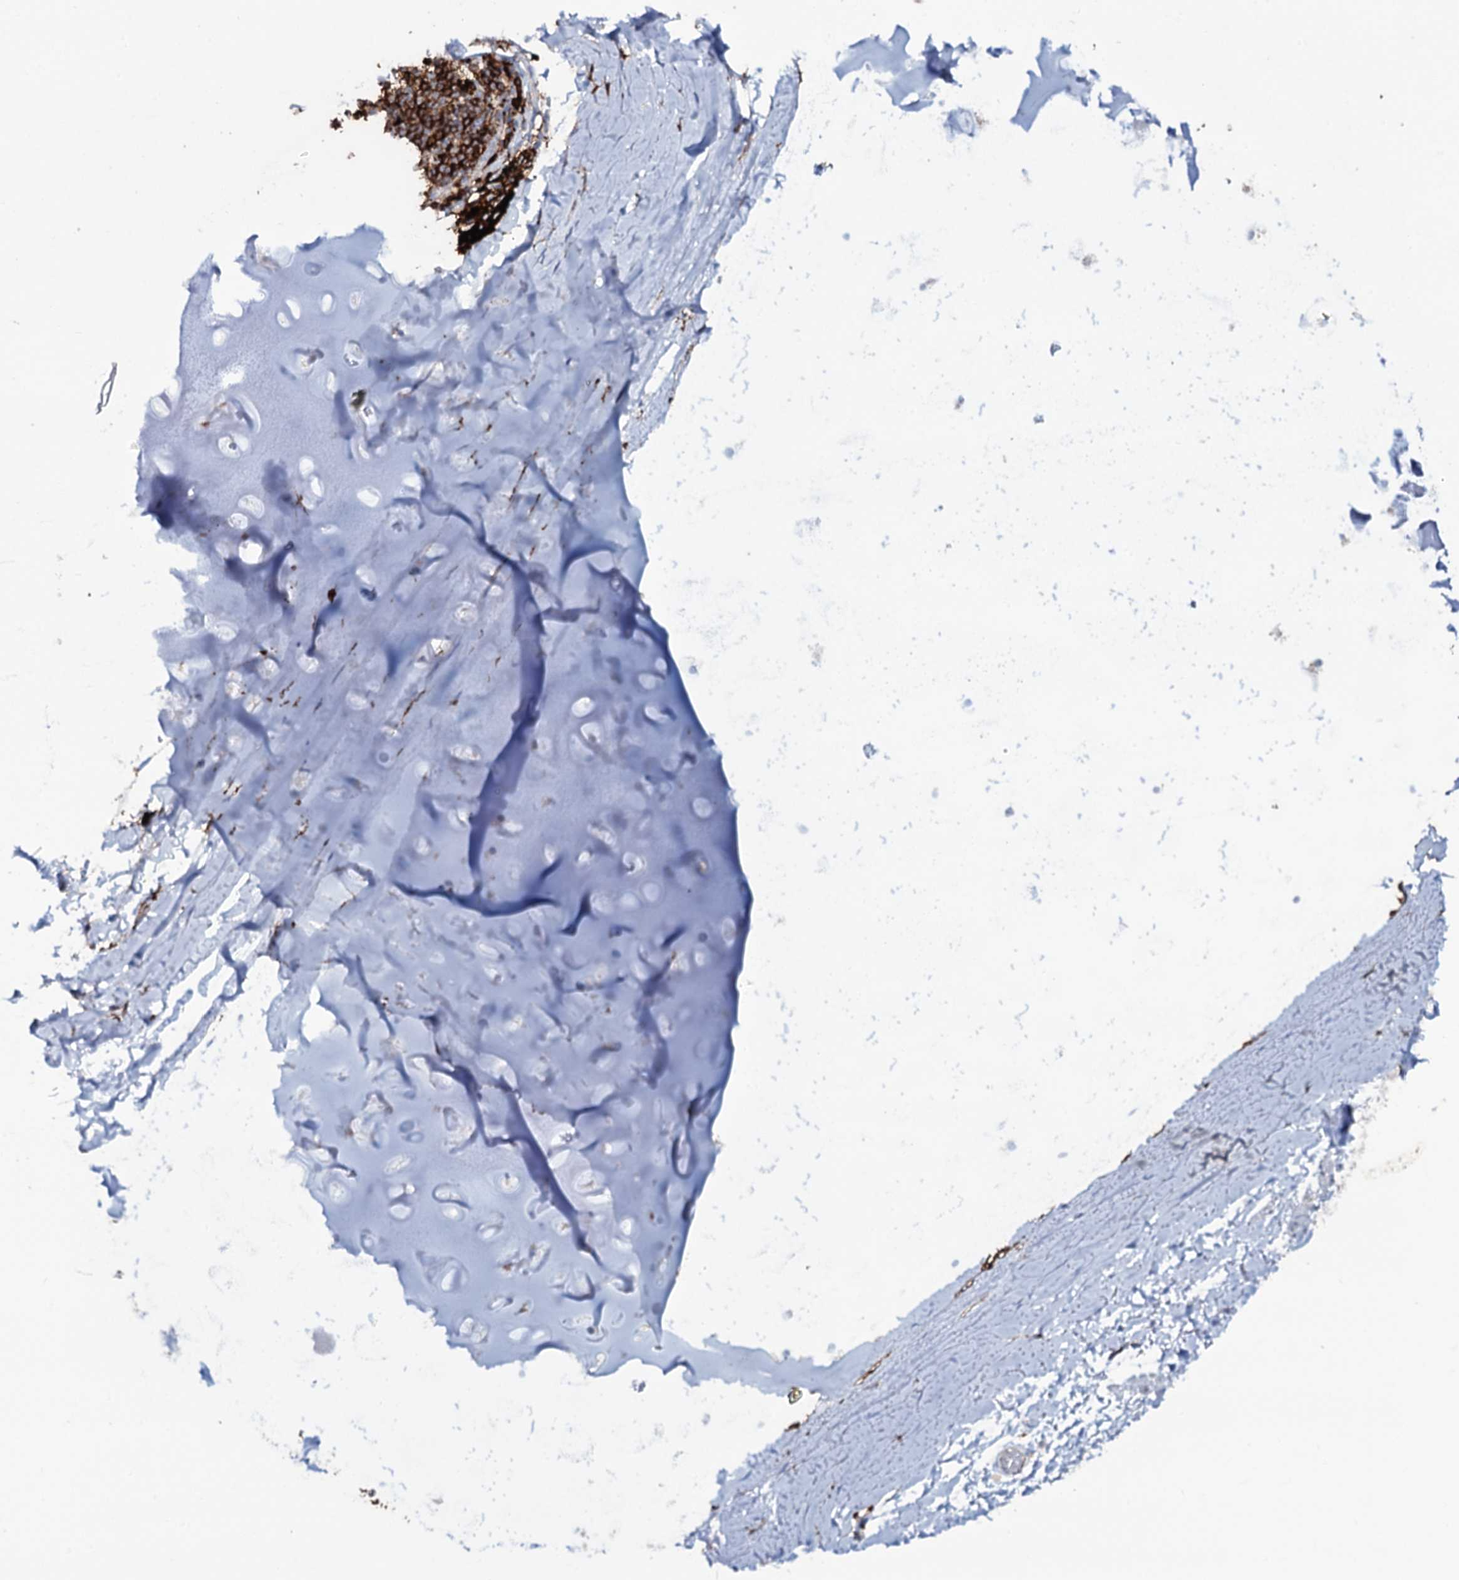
{"staining": {"intensity": "negative", "quantity": "none", "location": "none"}, "tissue": "adipose tissue", "cell_type": "Adipocytes", "image_type": "normal", "snomed": [{"axis": "morphology", "description": "Normal tissue, NOS"}, {"axis": "topography", "description": "Lymph node"}, {"axis": "topography", "description": "Bronchus"}], "caption": "This is a micrograph of IHC staining of unremarkable adipose tissue, which shows no positivity in adipocytes.", "gene": "OSBPL2", "patient": {"sex": "male", "age": 63}}